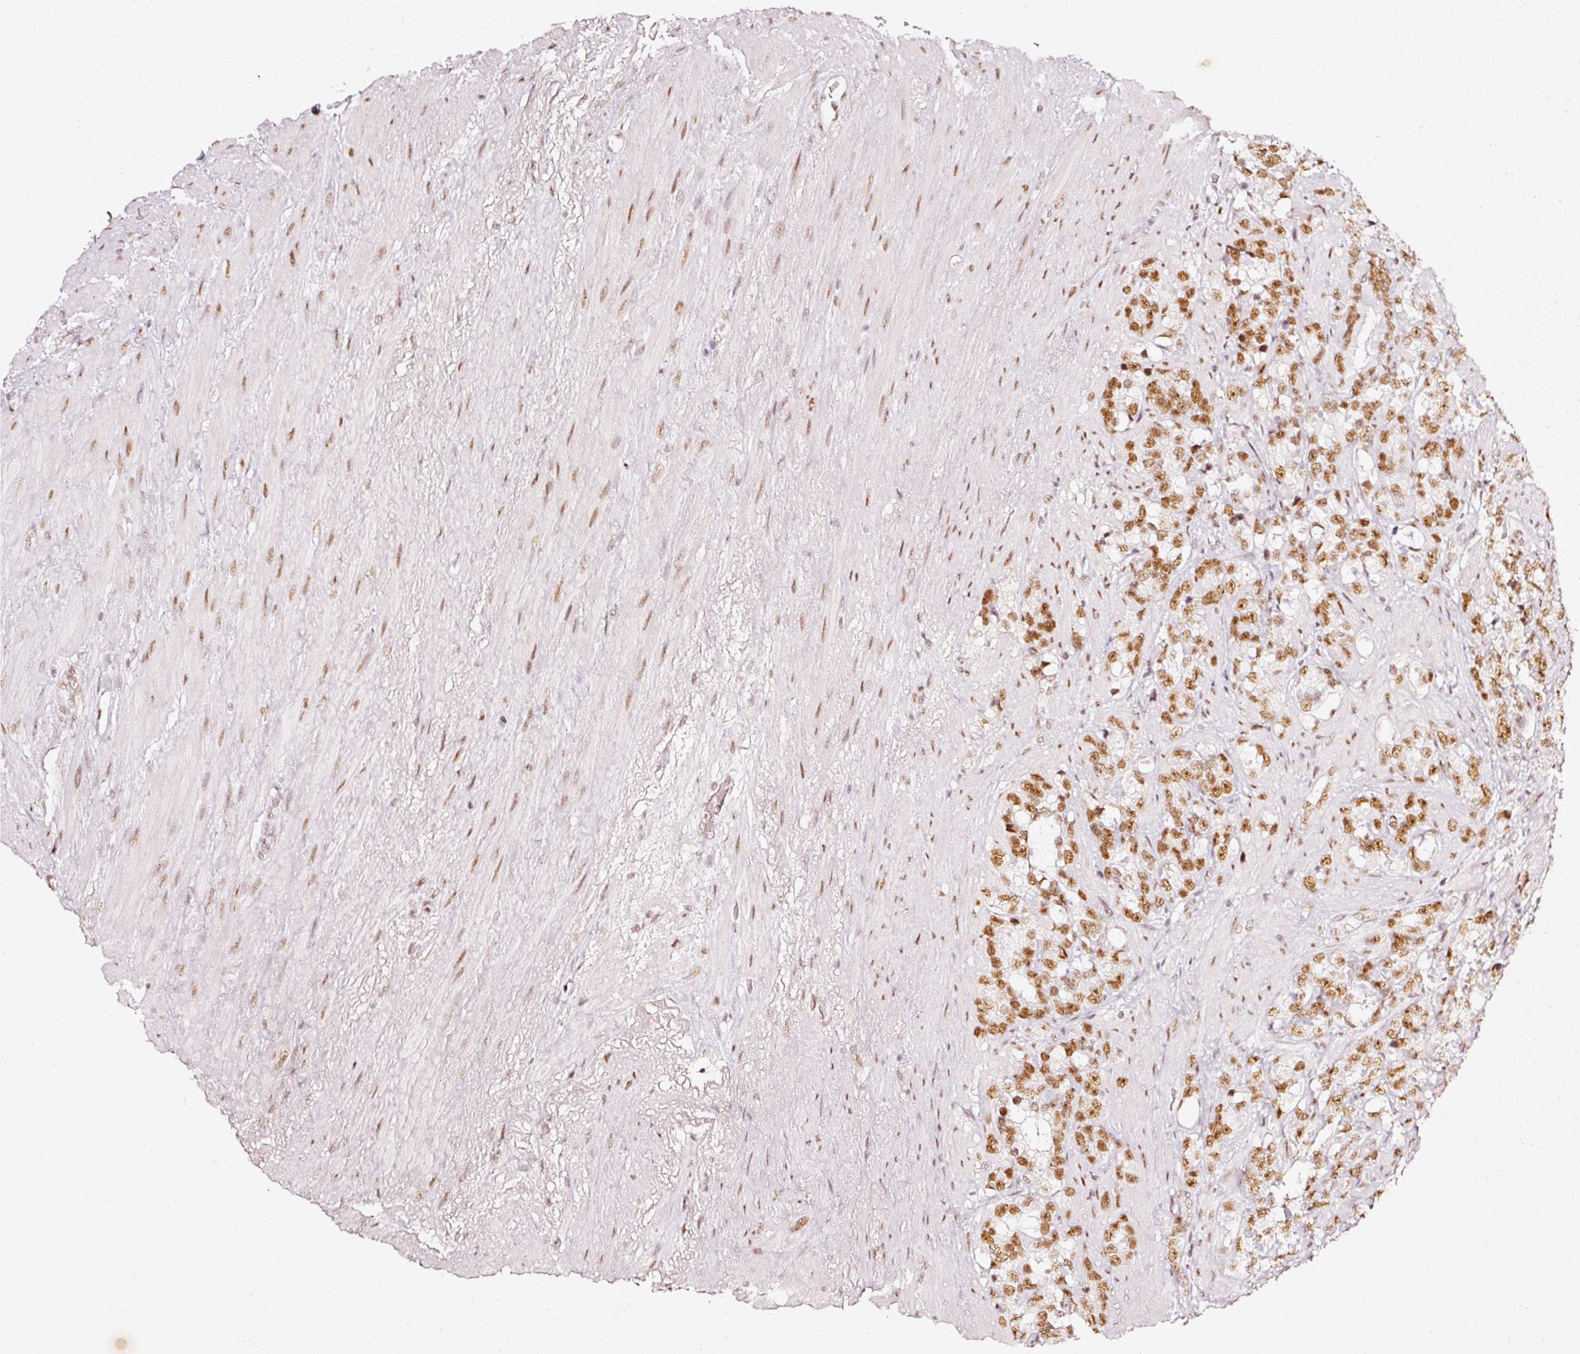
{"staining": {"intensity": "moderate", "quantity": ">75%", "location": "nuclear"}, "tissue": "prostate cancer", "cell_type": "Tumor cells", "image_type": "cancer", "snomed": [{"axis": "morphology", "description": "Adenocarcinoma, High grade"}, {"axis": "topography", "description": "Prostate"}], "caption": "Moderate nuclear positivity is appreciated in about >75% of tumor cells in prostate cancer.", "gene": "PPP1R10", "patient": {"sex": "male", "age": 74}}